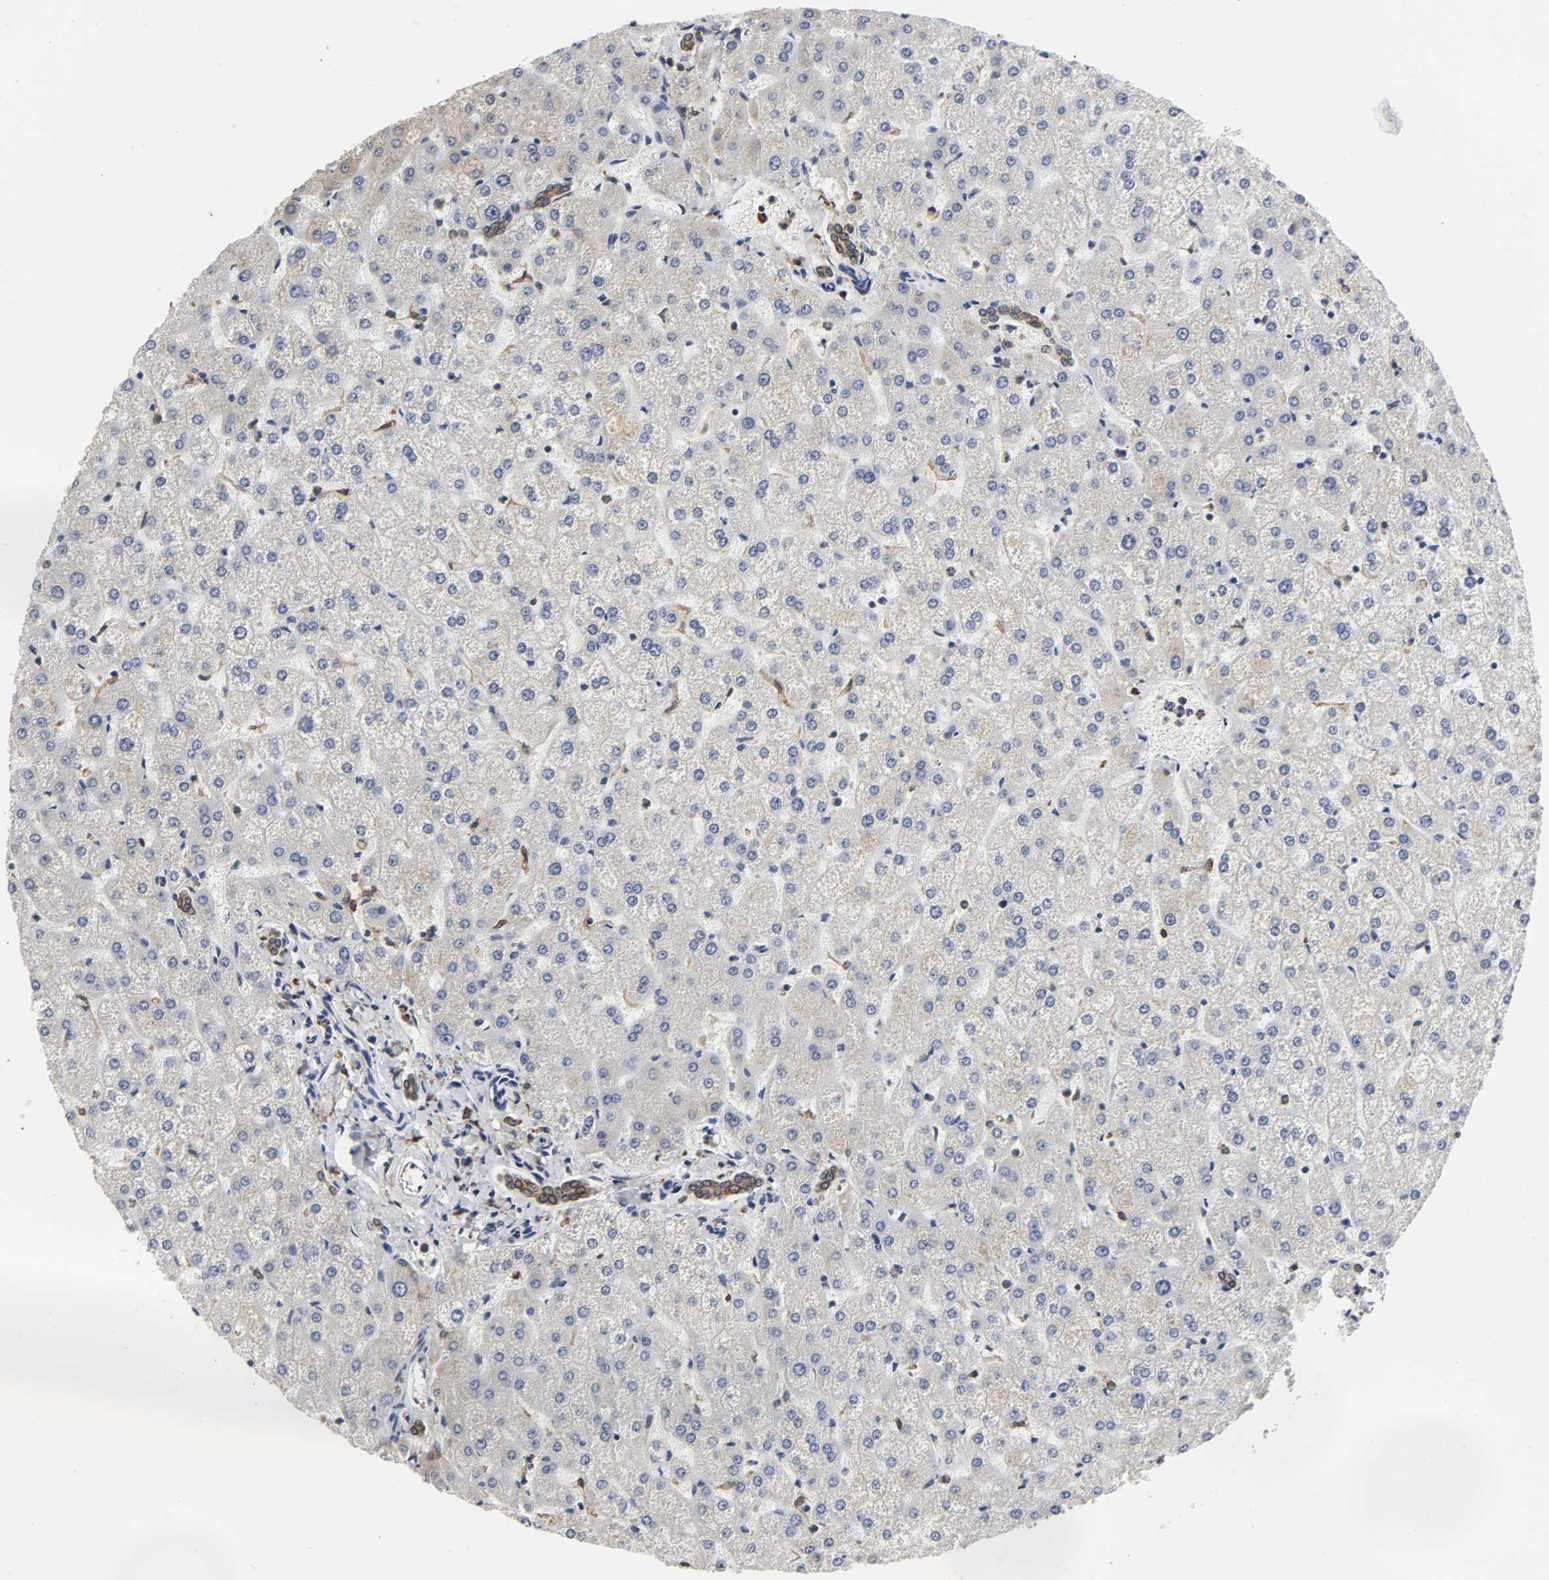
{"staining": {"intensity": "strong", "quantity": ">75%", "location": "cytoplasmic/membranous"}, "tissue": "liver", "cell_type": "Cholangiocytes", "image_type": "normal", "snomed": [{"axis": "morphology", "description": "Normal tissue, NOS"}, {"axis": "topography", "description": "Liver"}], "caption": "Approximately >75% of cholangiocytes in normal liver reveal strong cytoplasmic/membranous protein staining as visualized by brown immunohistochemical staining.", "gene": "HCK", "patient": {"sex": "female", "age": 32}}